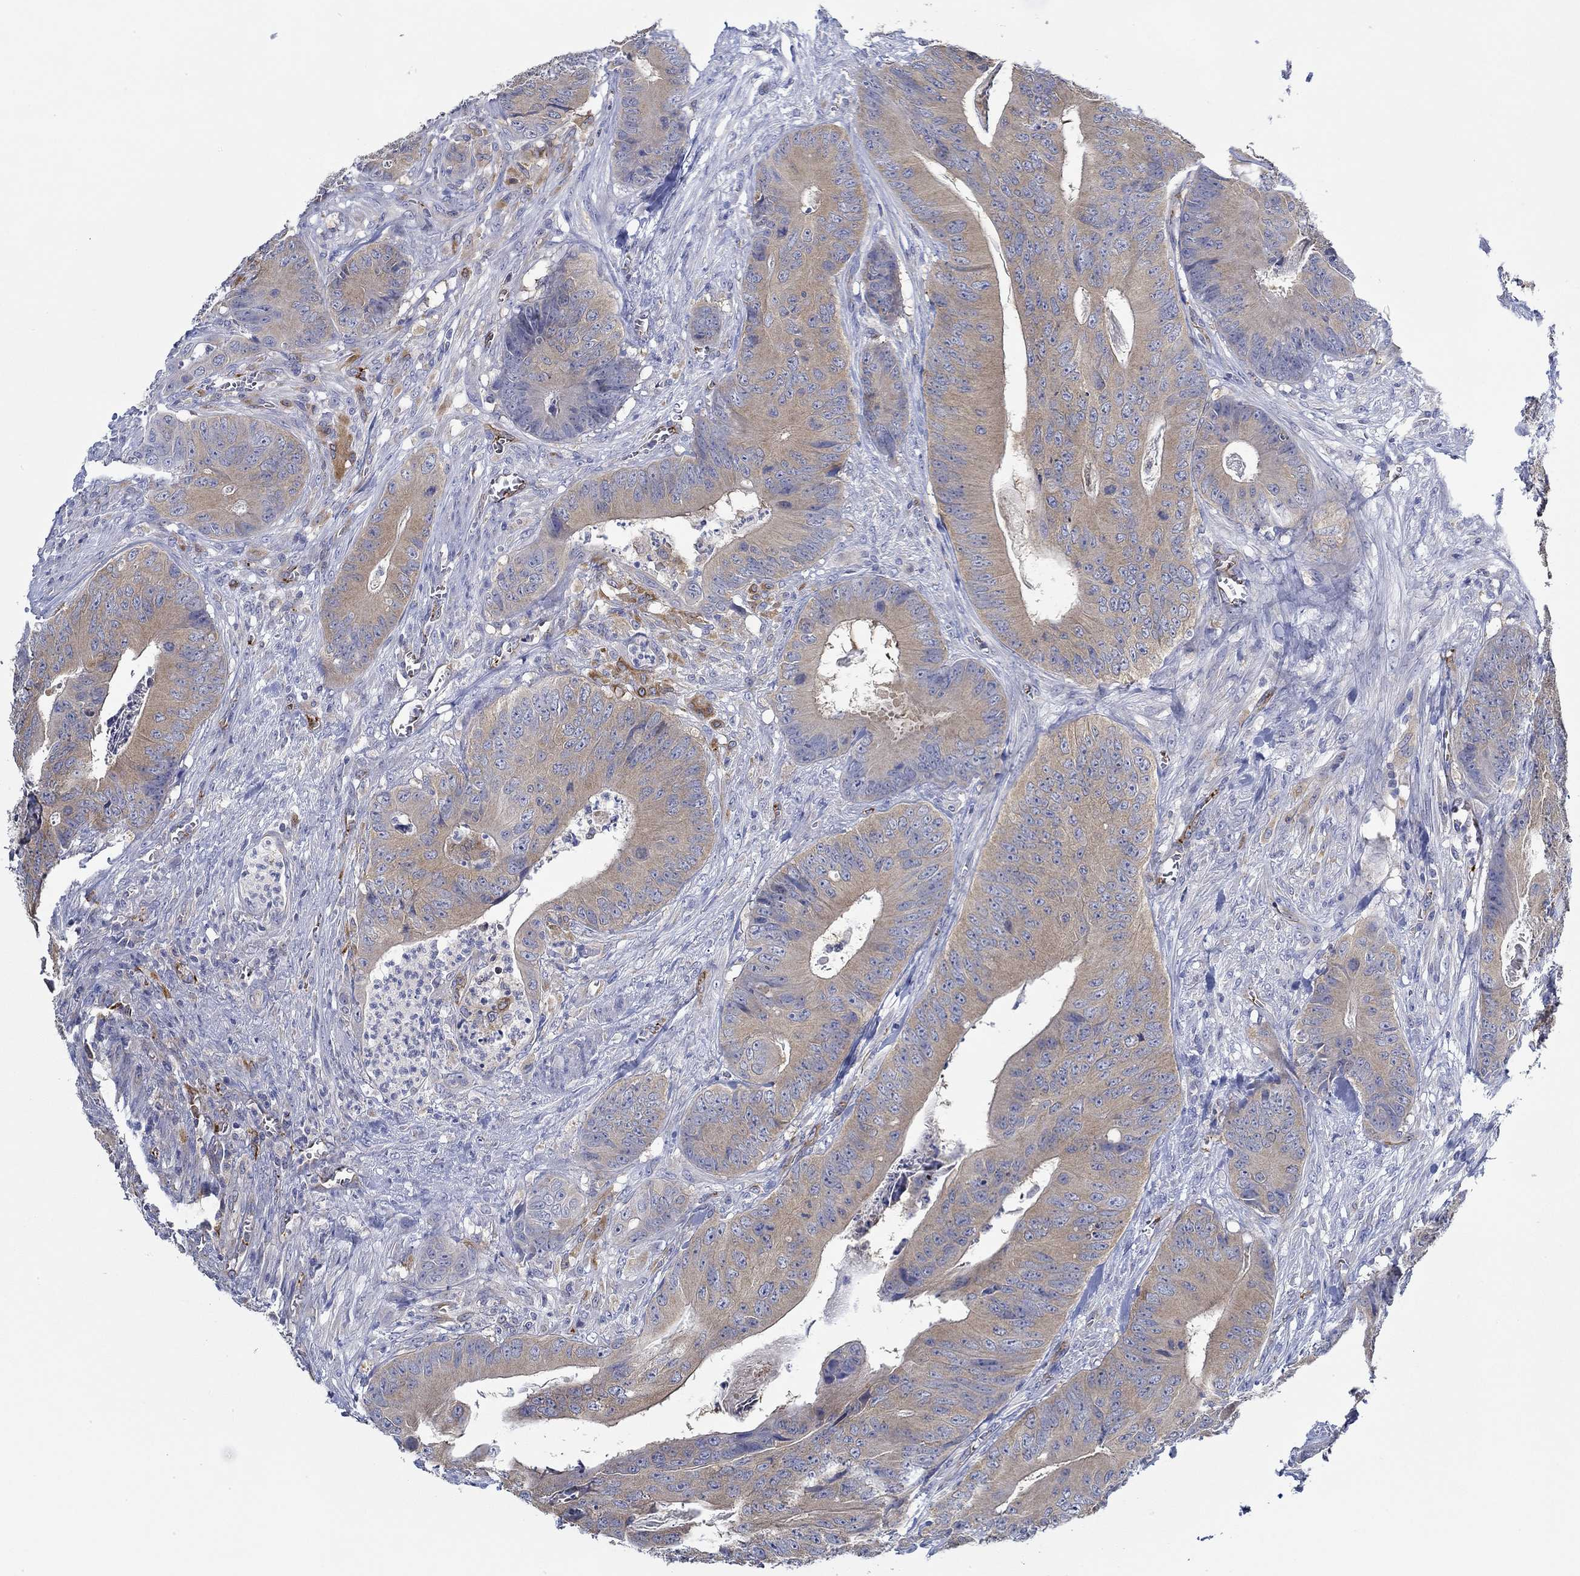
{"staining": {"intensity": "moderate", "quantity": ">75%", "location": "cytoplasmic/membranous"}, "tissue": "colorectal cancer", "cell_type": "Tumor cells", "image_type": "cancer", "snomed": [{"axis": "morphology", "description": "Adenocarcinoma, NOS"}, {"axis": "topography", "description": "Colon"}], "caption": "Immunohistochemical staining of human colorectal cancer exhibits medium levels of moderate cytoplasmic/membranous positivity in about >75% of tumor cells.", "gene": "SLC27A3", "patient": {"sex": "male", "age": 84}}